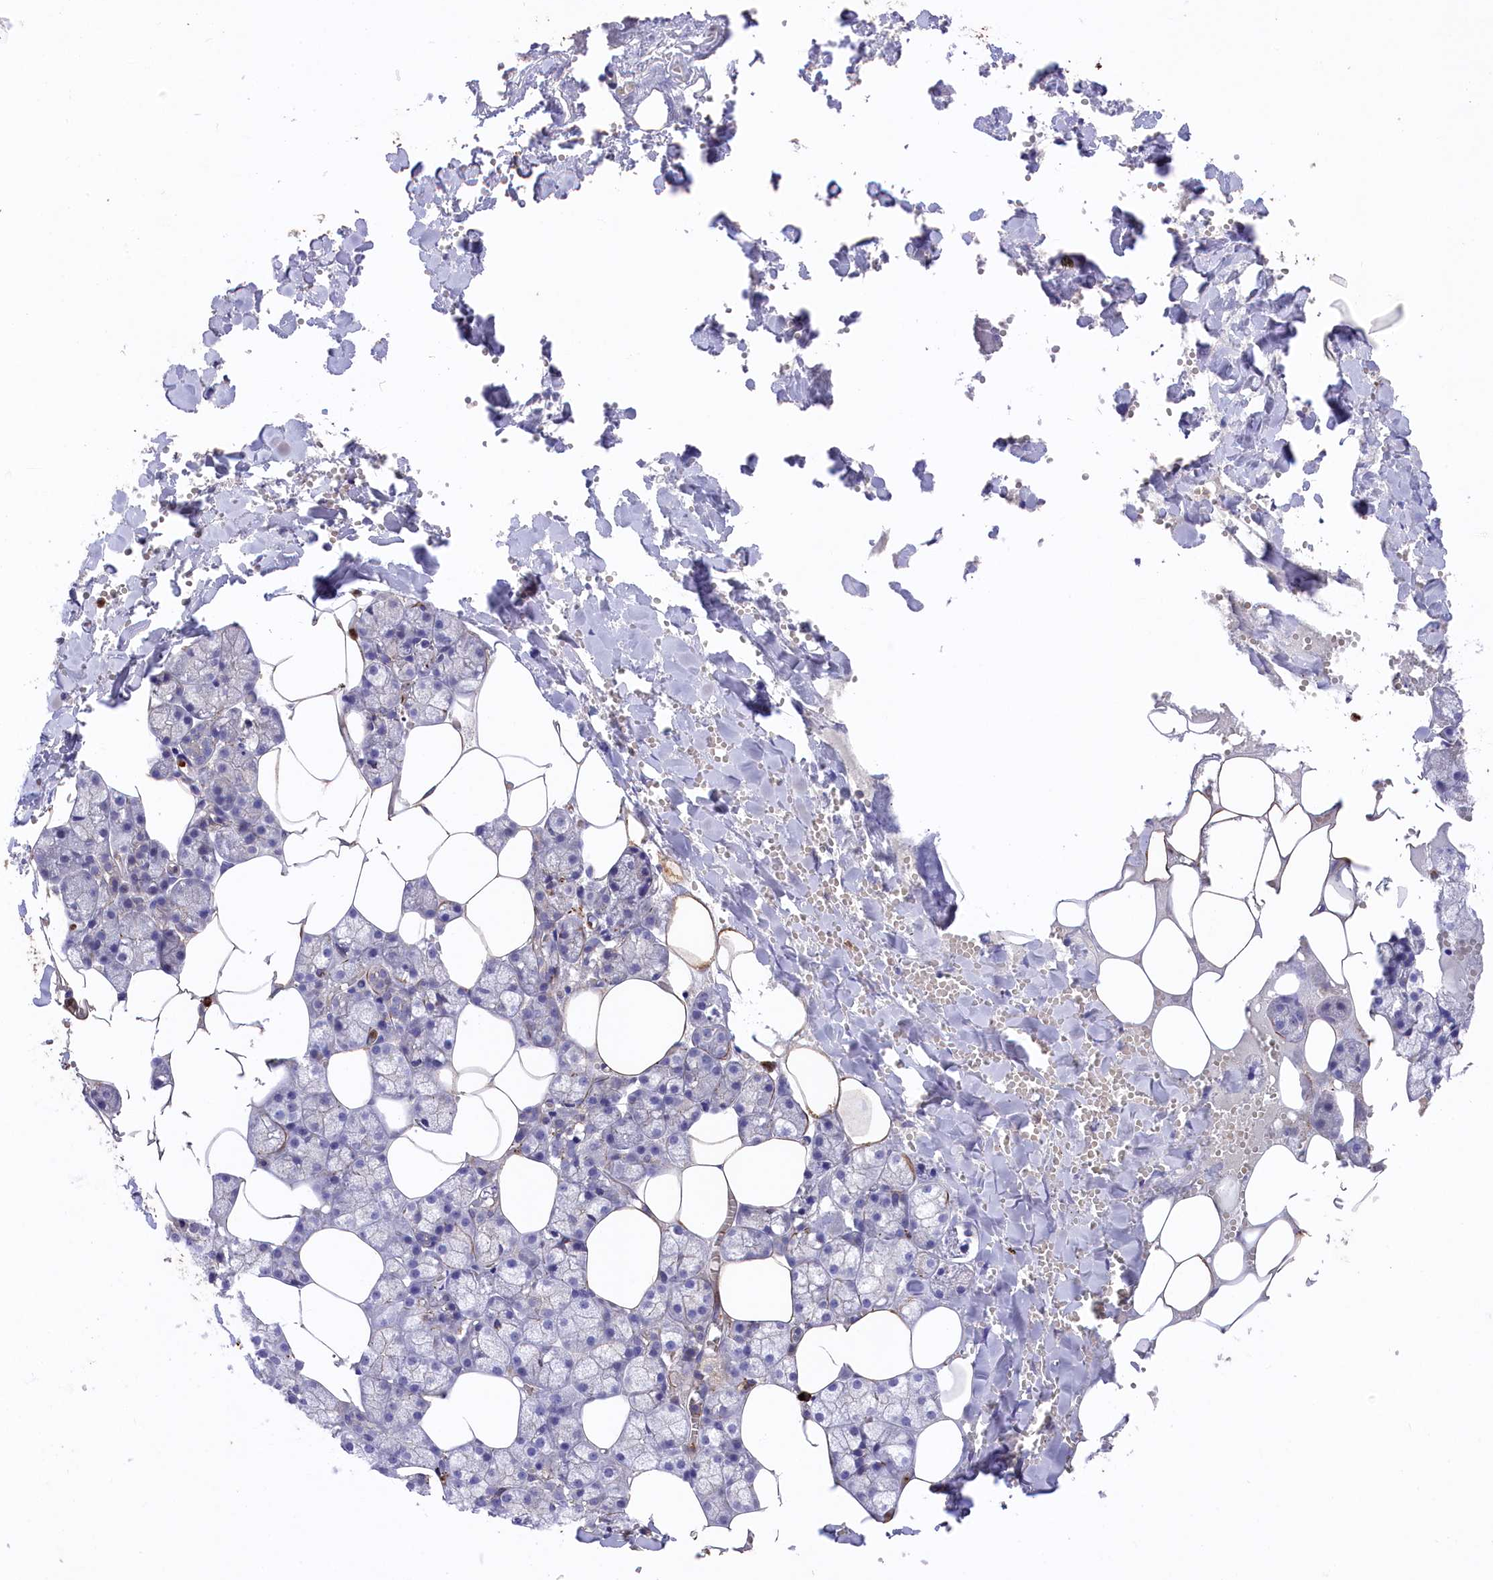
{"staining": {"intensity": "moderate", "quantity": "25%-75%", "location": "cytoplasmic/membranous"}, "tissue": "salivary gland", "cell_type": "Glandular cells", "image_type": "normal", "snomed": [{"axis": "morphology", "description": "Normal tissue, NOS"}, {"axis": "topography", "description": "Salivary gland"}], "caption": "The immunohistochemical stain shows moderate cytoplasmic/membranous expression in glandular cells of normal salivary gland.", "gene": "RAPSN", "patient": {"sex": "male", "age": 62}}